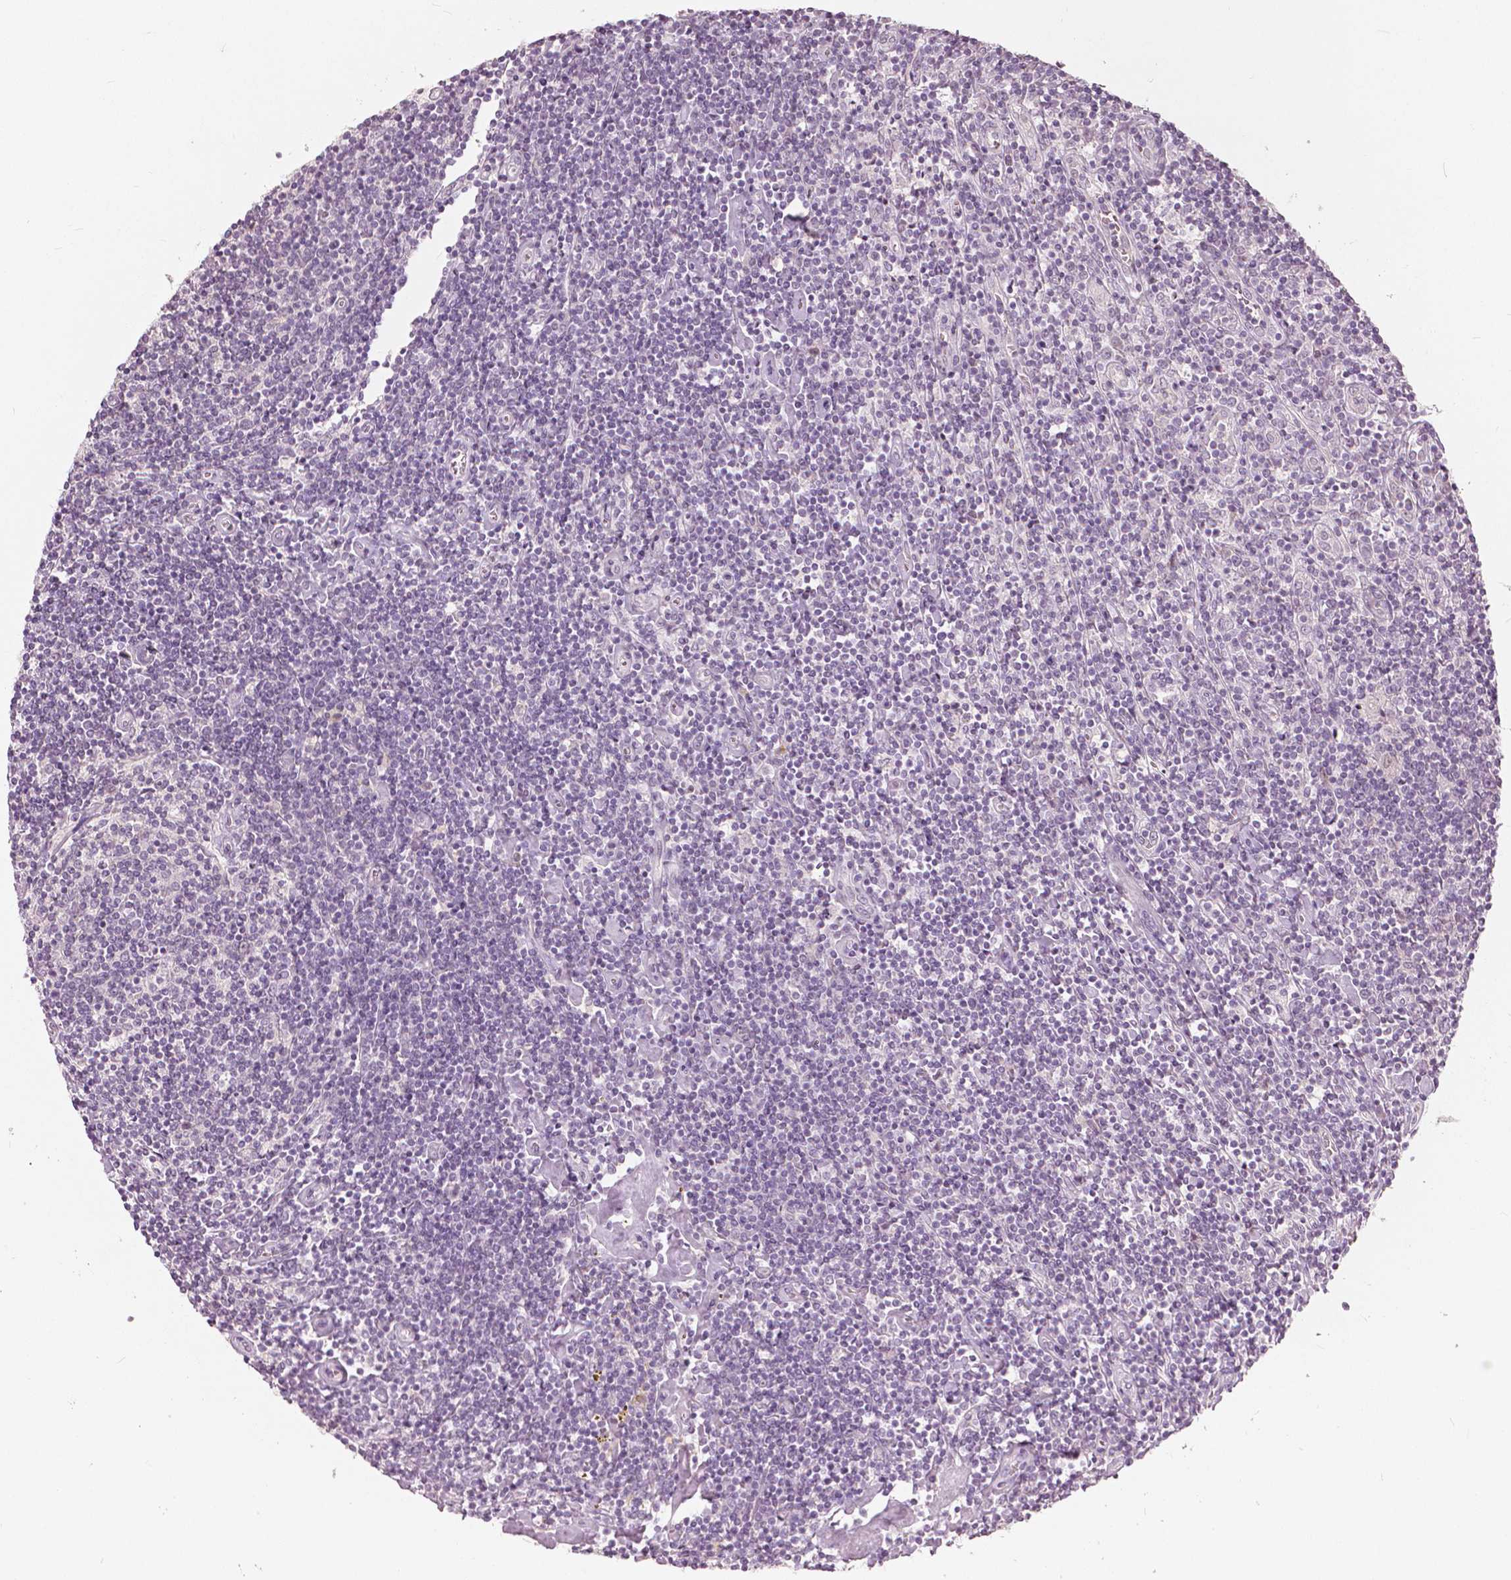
{"staining": {"intensity": "negative", "quantity": "none", "location": "none"}, "tissue": "lymphoma", "cell_type": "Tumor cells", "image_type": "cancer", "snomed": [{"axis": "morphology", "description": "Hodgkin's disease, NOS"}, {"axis": "topography", "description": "Lymph node"}], "caption": "This is an immunohistochemistry (IHC) photomicrograph of human Hodgkin's disease. There is no staining in tumor cells.", "gene": "NANOG", "patient": {"sex": "male", "age": 40}}